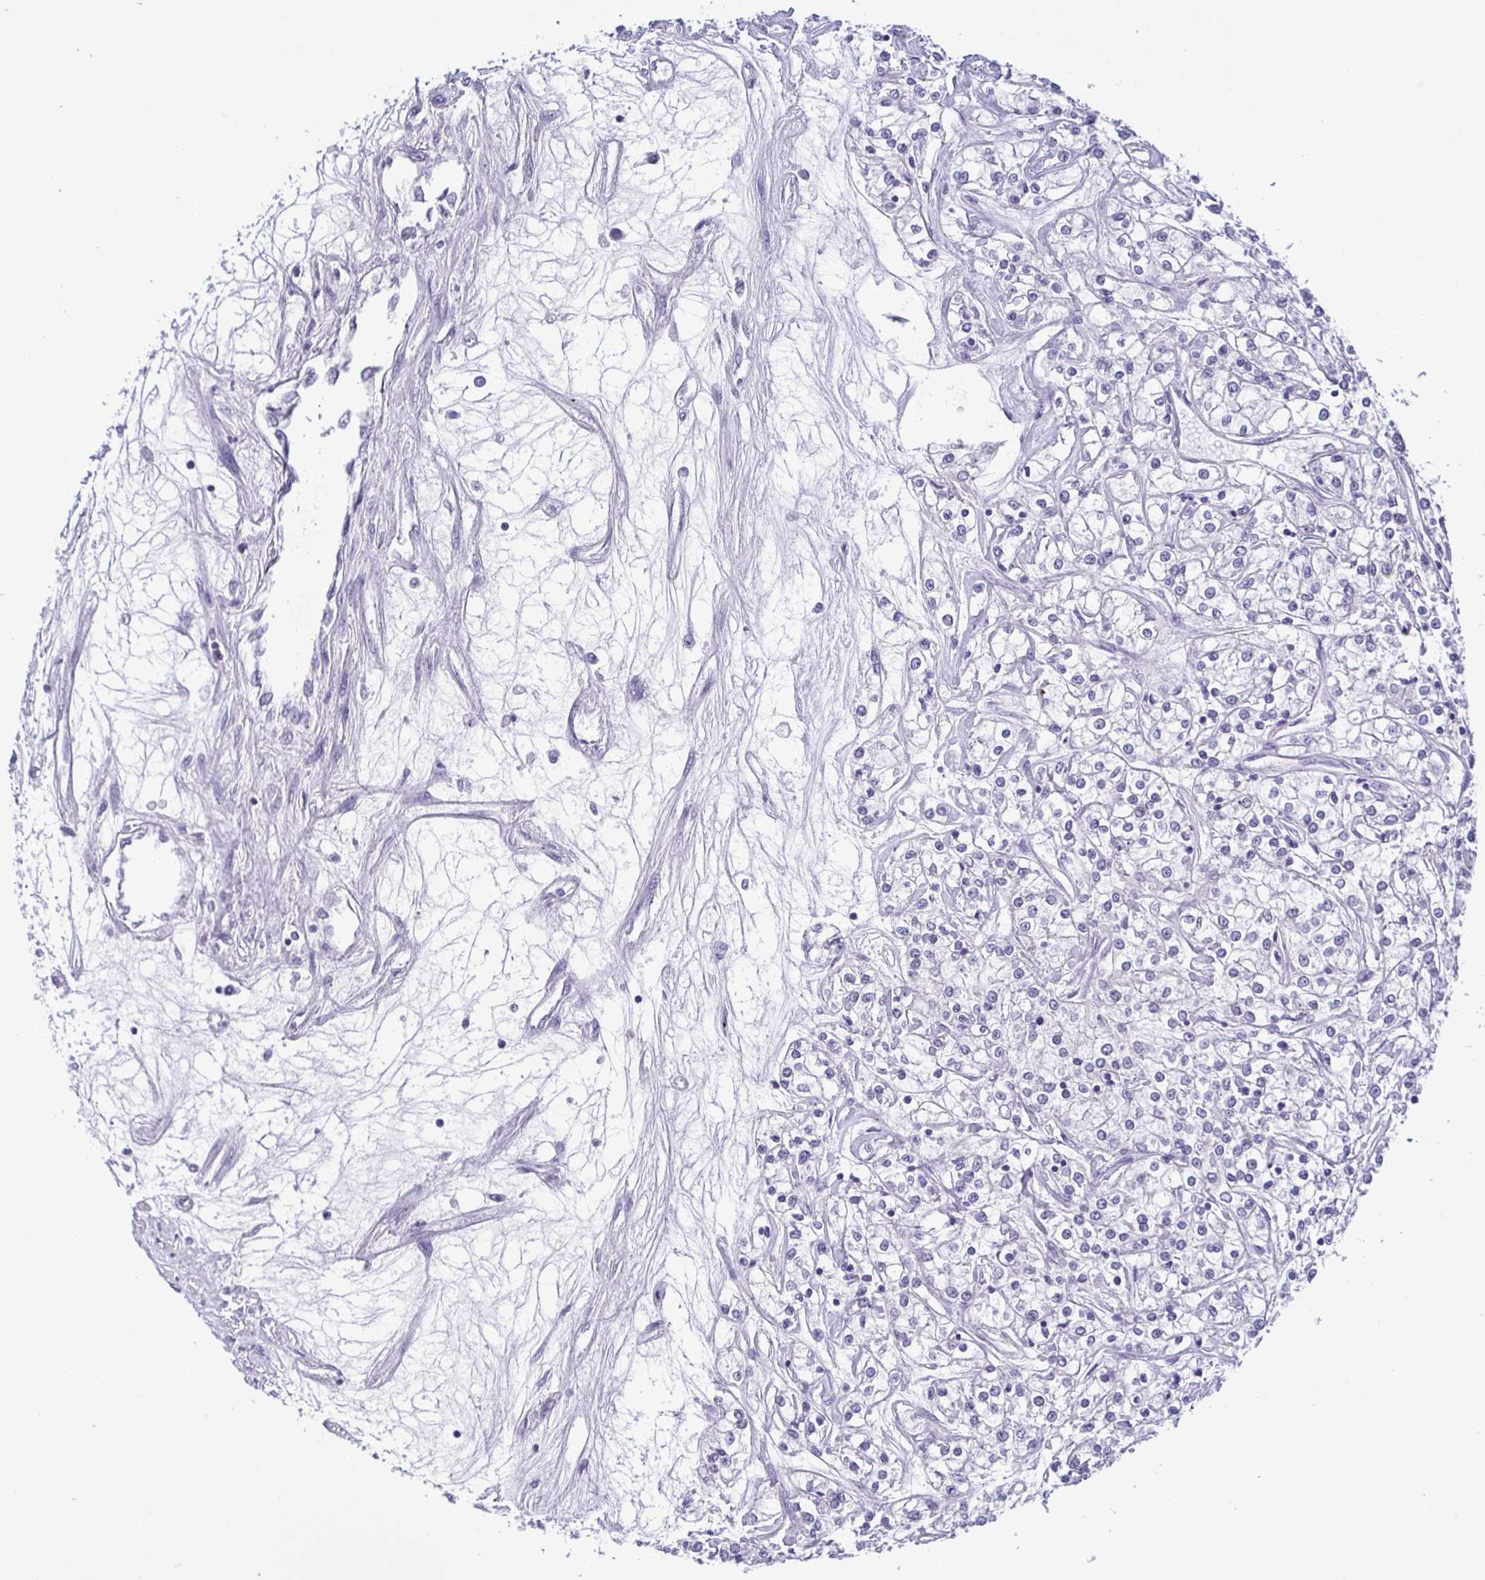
{"staining": {"intensity": "negative", "quantity": "none", "location": "none"}, "tissue": "renal cancer", "cell_type": "Tumor cells", "image_type": "cancer", "snomed": [{"axis": "morphology", "description": "Adenocarcinoma, NOS"}, {"axis": "topography", "description": "Kidney"}], "caption": "Tumor cells show no significant protein staining in adenocarcinoma (renal).", "gene": "BZW1", "patient": {"sex": "female", "age": 59}}